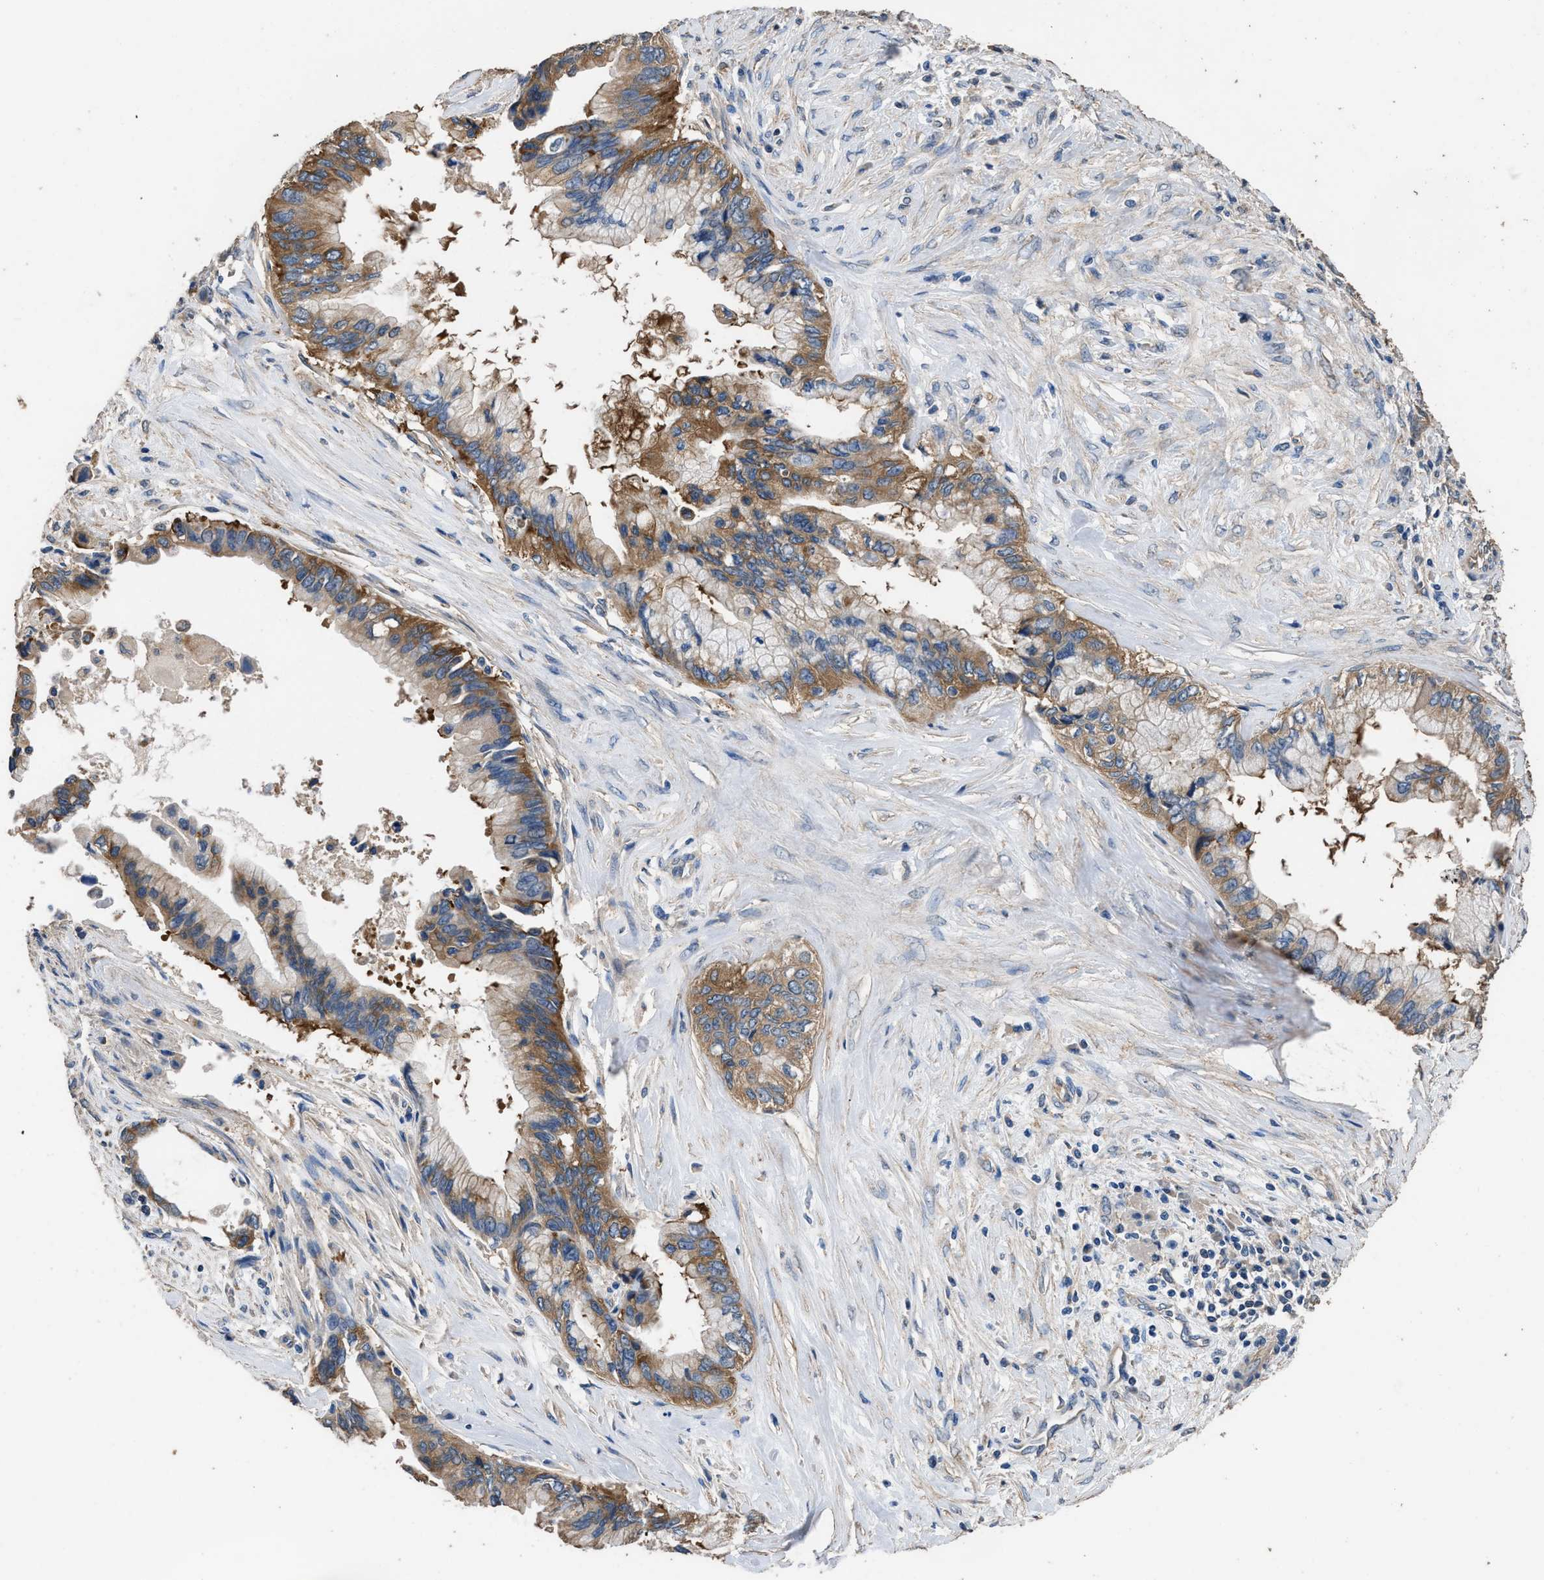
{"staining": {"intensity": "moderate", "quantity": ">75%", "location": "cytoplasmic/membranous"}, "tissue": "pancreatic cancer", "cell_type": "Tumor cells", "image_type": "cancer", "snomed": [{"axis": "morphology", "description": "Adenocarcinoma, NOS"}, {"axis": "topography", "description": "Pancreas"}], "caption": "Moderate cytoplasmic/membranous protein expression is appreciated in approximately >75% of tumor cells in pancreatic adenocarcinoma.", "gene": "ITSN1", "patient": {"sex": "female", "age": 73}}